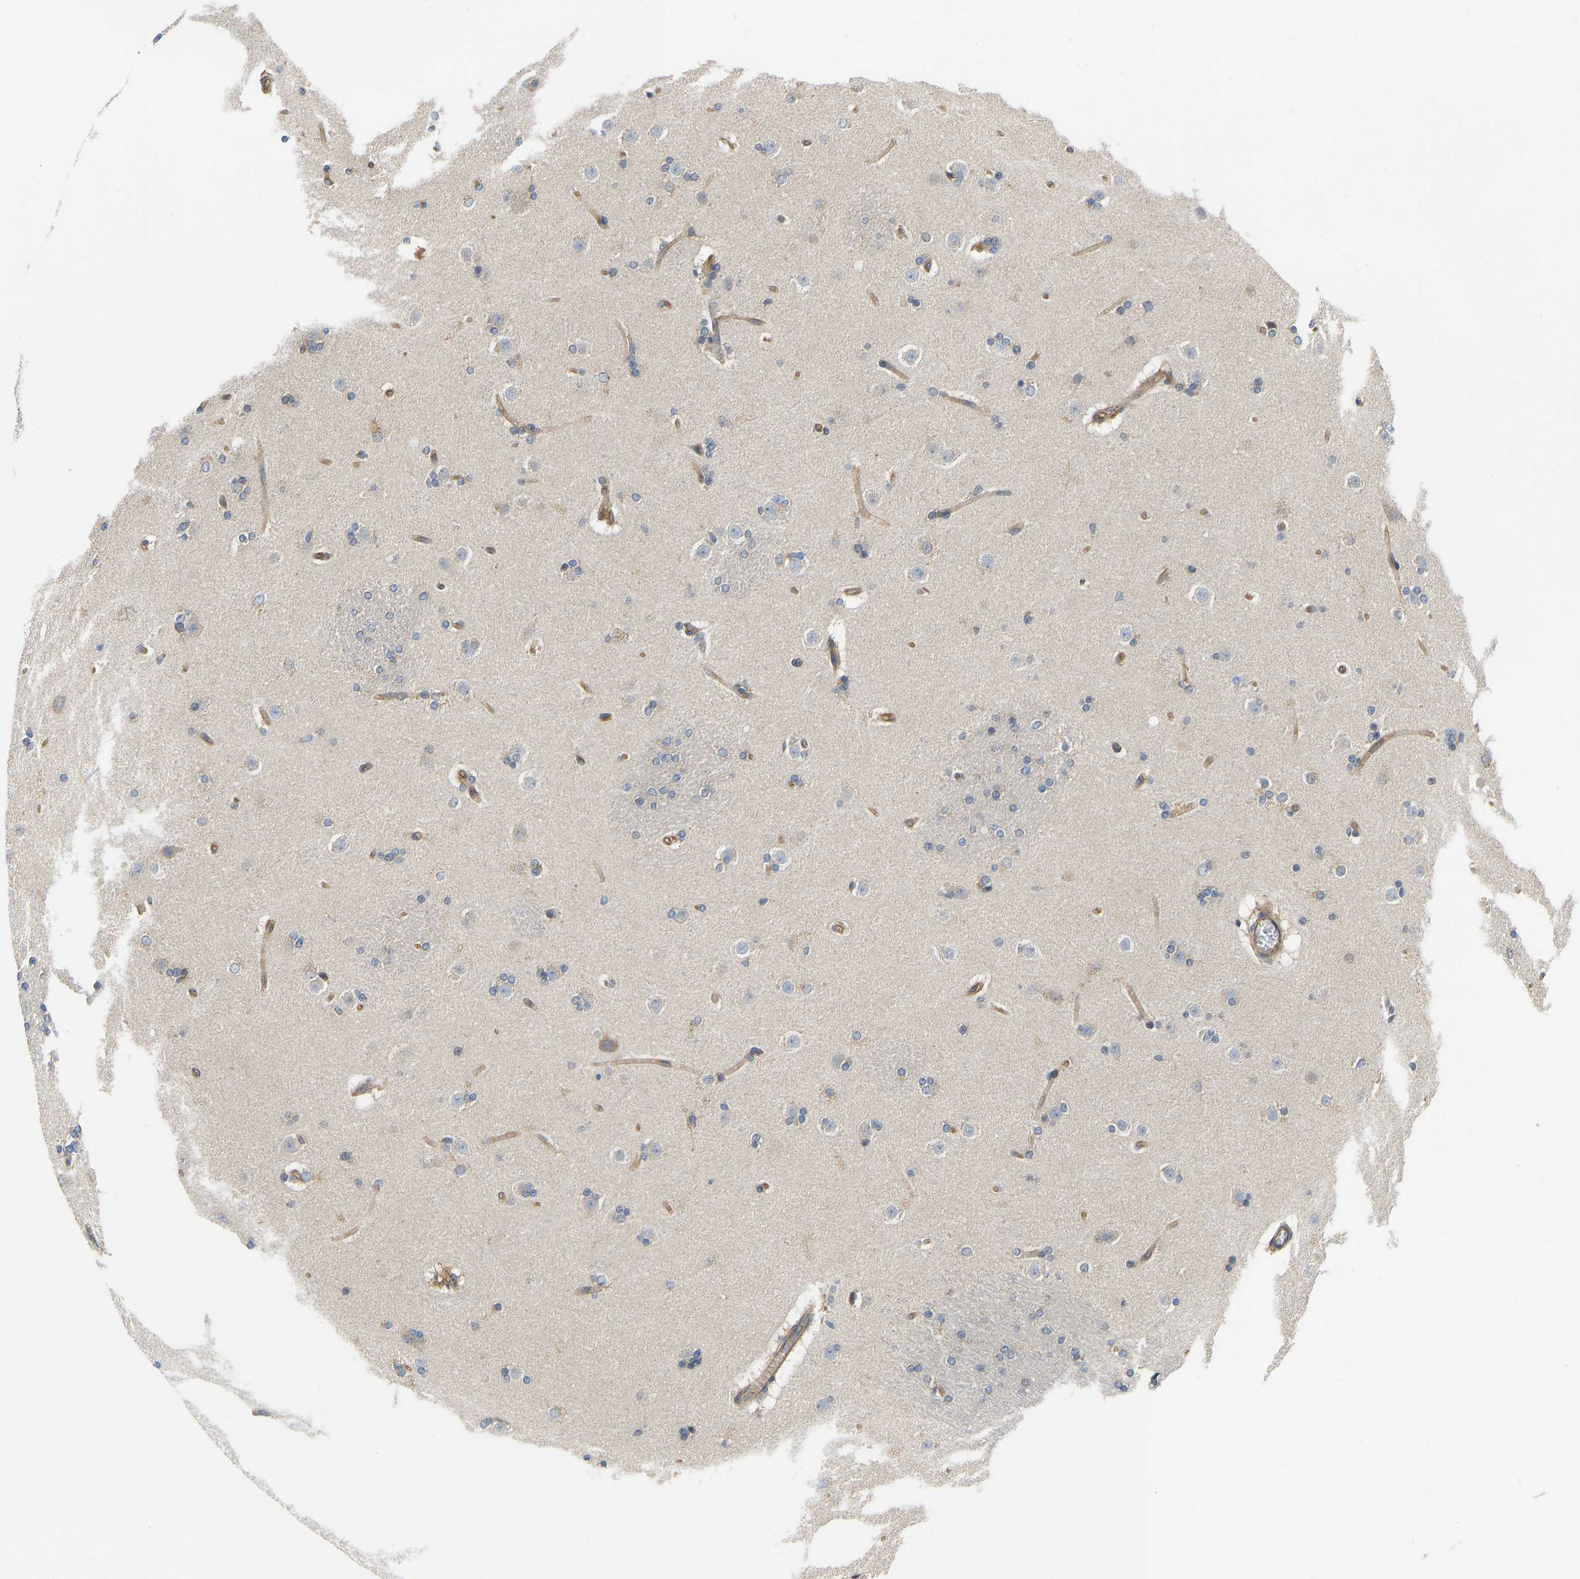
{"staining": {"intensity": "moderate", "quantity": "<25%", "location": "cytoplasmic/membranous"}, "tissue": "caudate", "cell_type": "Glial cells", "image_type": "normal", "snomed": [{"axis": "morphology", "description": "Normal tissue, NOS"}, {"axis": "topography", "description": "Lateral ventricle wall"}], "caption": "Moderate cytoplasmic/membranous staining is appreciated in approximately <25% of glial cells in unremarkable caudate.", "gene": "FLNB", "patient": {"sex": "female", "age": 19}}